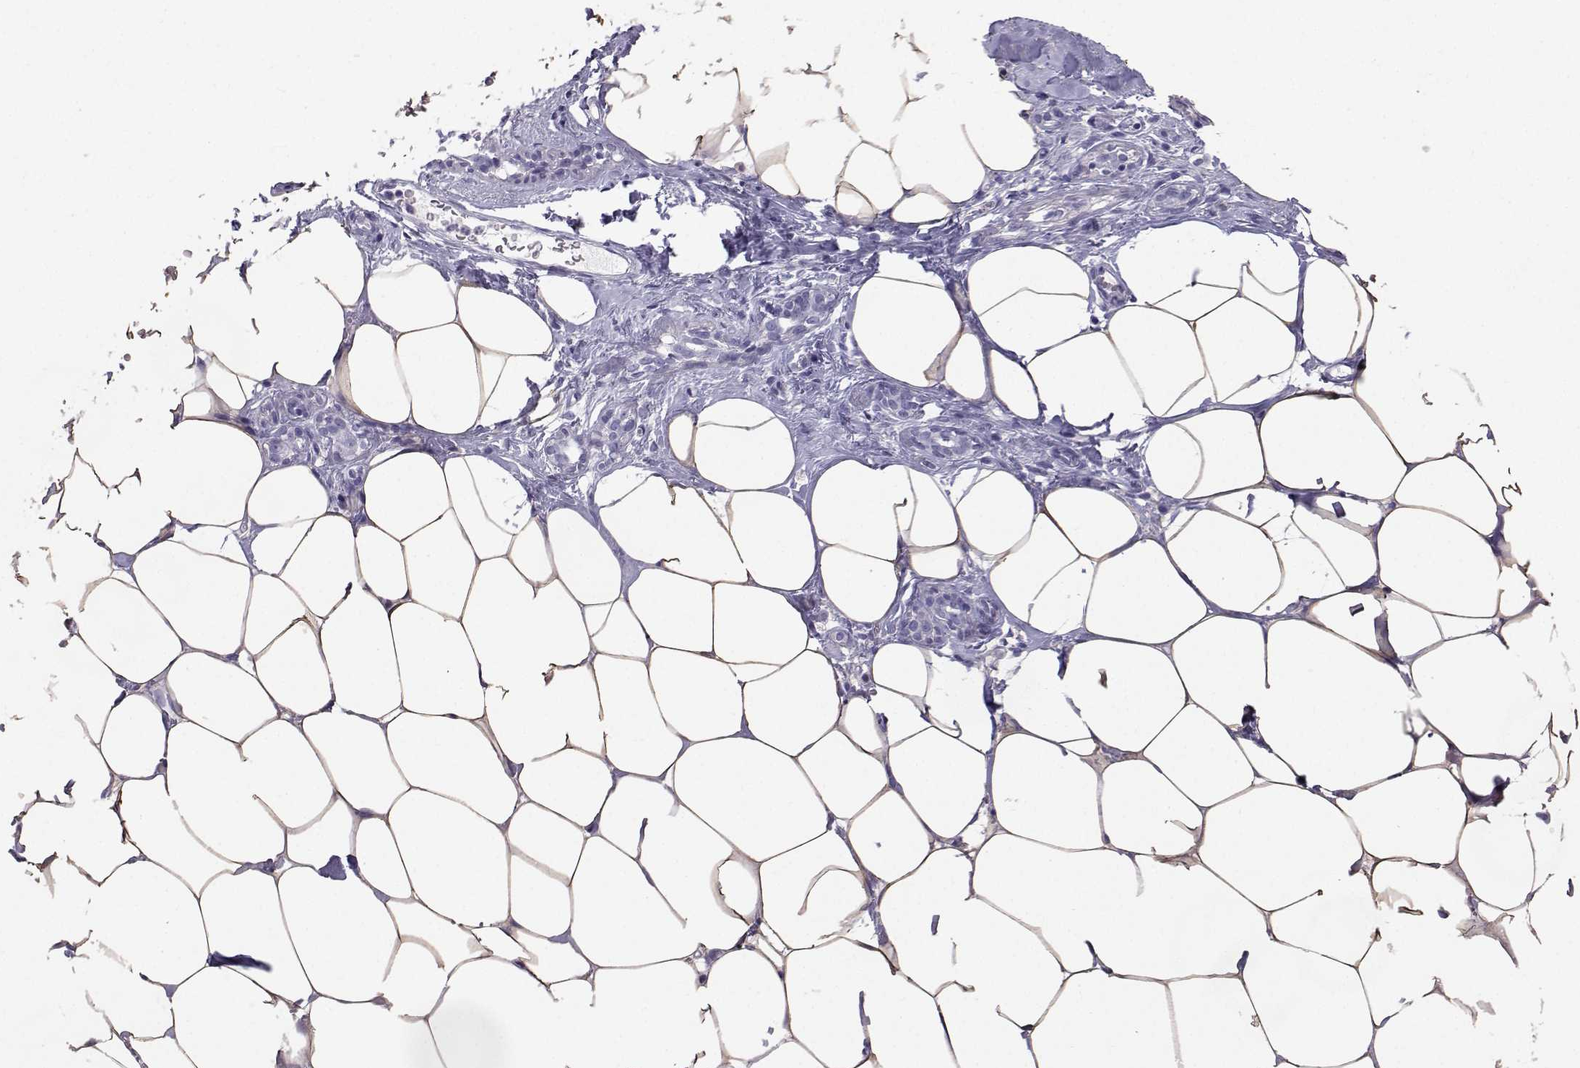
{"staining": {"intensity": "moderate", "quantity": ">75%", "location": "cytoplasmic/membranous"}, "tissue": "breast", "cell_type": "Adipocytes", "image_type": "normal", "snomed": [{"axis": "morphology", "description": "Normal tissue, NOS"}, {"axis": "topography", "description": "Breast"}], "caption": "Immunohistochemical staining of normal breast displays >75% levels of moderate cytoplasmic/membranous protein positivity in approximately >75% of adipocytes.", "gene": "PLIN4", "patient": {"sex": "female", "age": 27}}